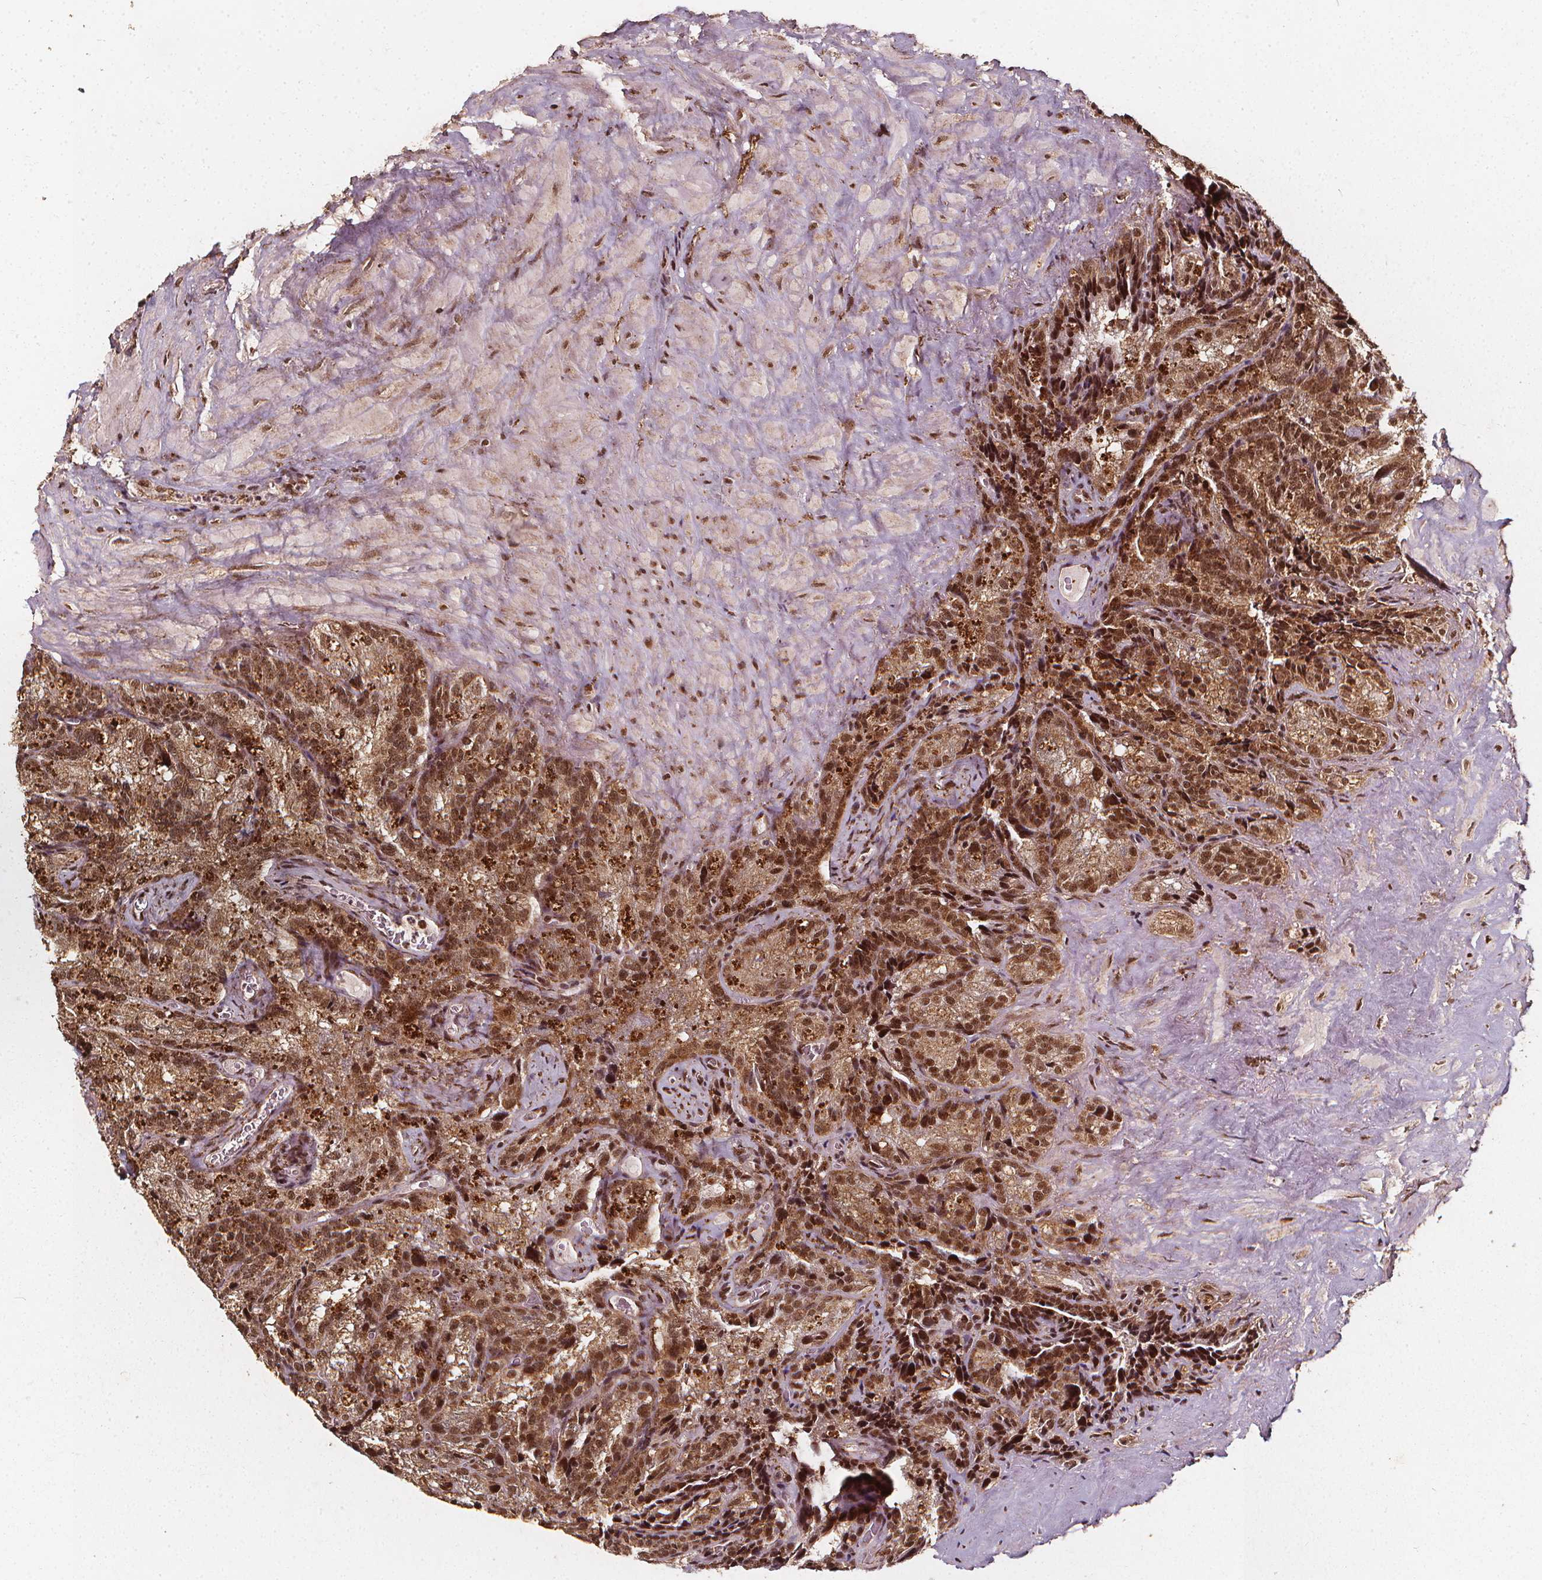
{"staining": {"intensity": "moderate", "quantity": ">75%", "location": "cytoplasmic/membranous,nuclear"}, "tissue": "seminal vesicle", "cell_type": "Glandular cells", "image_type": "normal", "snomed": [{"axis": "morphology", "description": "Normal tissue, NOS"}, {"axis": "topography", "description": "Prostate"}, {"axis": "topography", "description": "Seminal veicle"}], "caption": "Seminal vesicle stained with DAB (3,3'-diaminobenzidine) immunohistochemistry (IHC) reveals medium levels of moderate cytoplasmic/membranous,nuclear staining in about >75% of glandular cells. (brown staining indicates protein expression, while blue staining denotes nuclei).", "gene": "SMN1", "patient": {"sex": "male", "age": 71}}